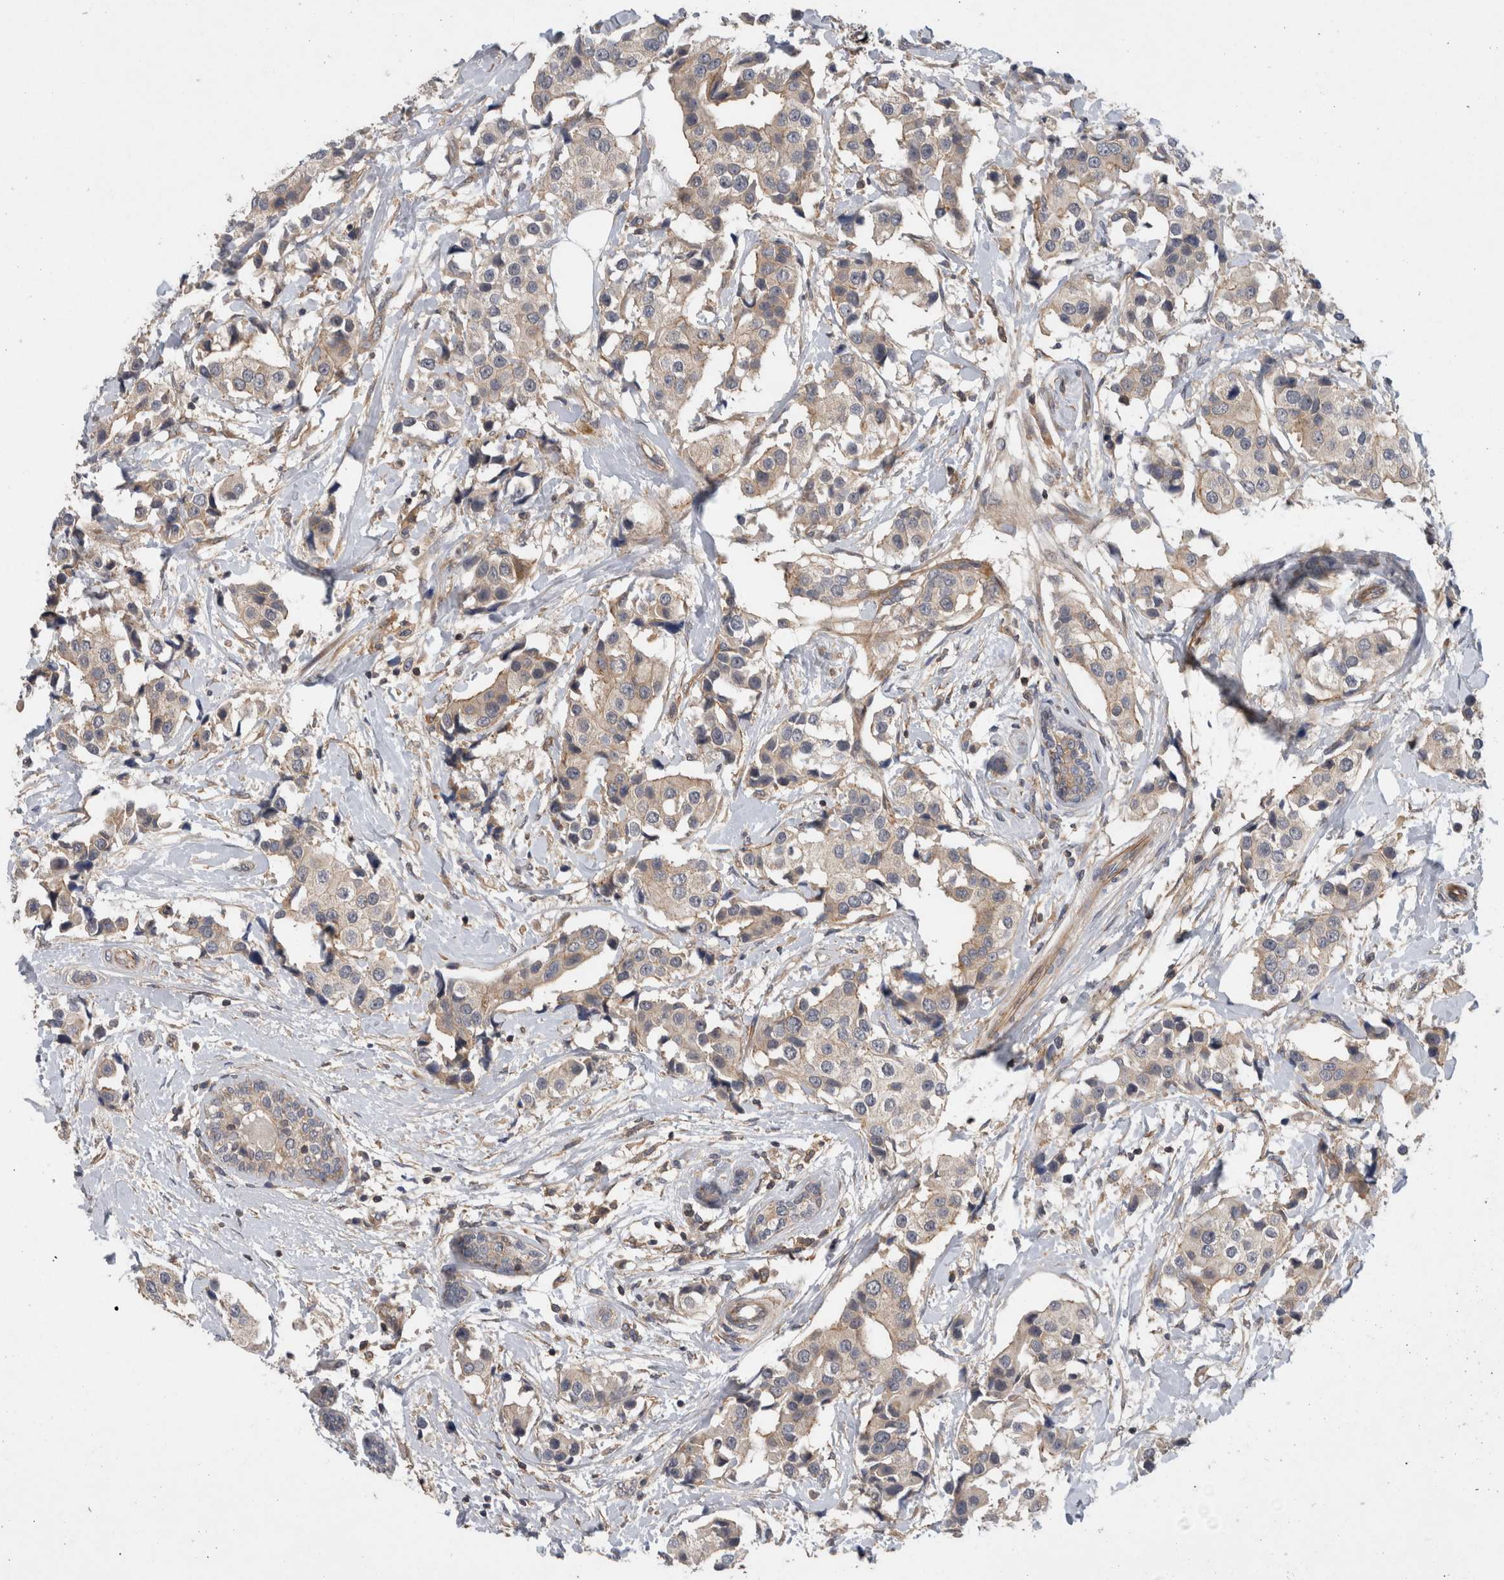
{"staining": {"intensity": "weak", "quantity": "<25%", "location": "cytoplasmic/membranous"}, "tissue": "breast cancer", "cell_type": "Tumor cells", "image_type": "cancer", "snomed": [{"axis": "morphology", "description": "Normal tissue, NOS"}, {"axis": "morphology", "description": "Duct carcinoma"}, {"axis": "topography", "description": "Breast"}], "caption": "The micrograph reveals no significant expression in tumor cells of intraductal carcinoma (breast).", "gene": "SCARA5", "patient": {"sex": "female", "age": 39}}